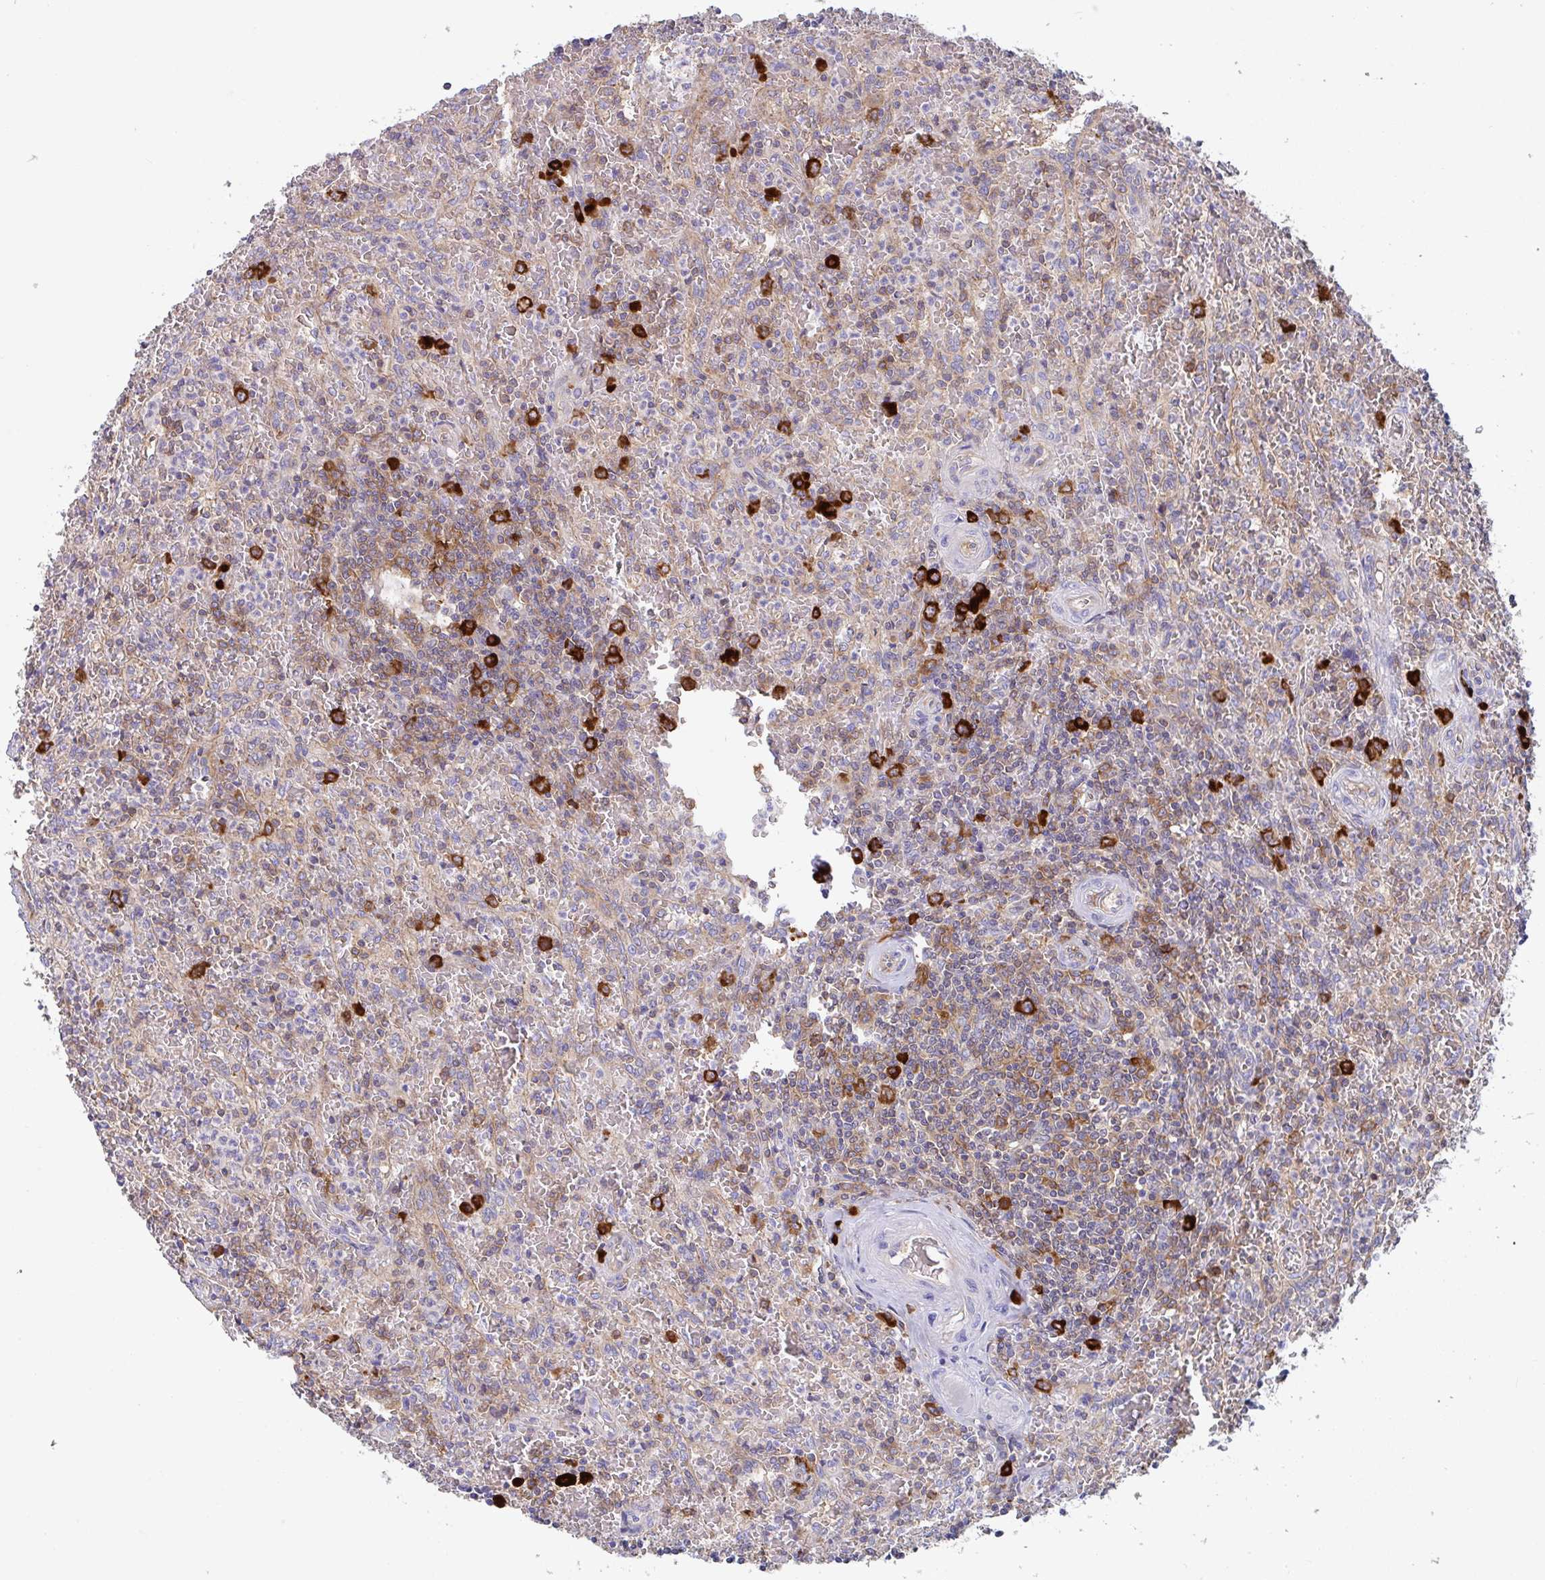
{"staining": {"intensity": "strong", "quantity": "<25%", "location": "cytoplasmic/membranous"}, "tissue": "lymphoma", "cell_type": "Tumor cells", "image_type": "cancer", "snomed": [{"axis": "morphology", "description": "Malignant lymphoma, non-Hodgkin's type, Low grade"}, {"axis": "topography", "description": "Spleen"}], "caption": "A brown stain labels strong cytoplasmic/membranous expression of a protein in human malignant lymphoma, non-Hodgkin's type (low-grade) tumor cells.", "gene": "YARS2", "patient": {"sex": "female", "age": 64}}